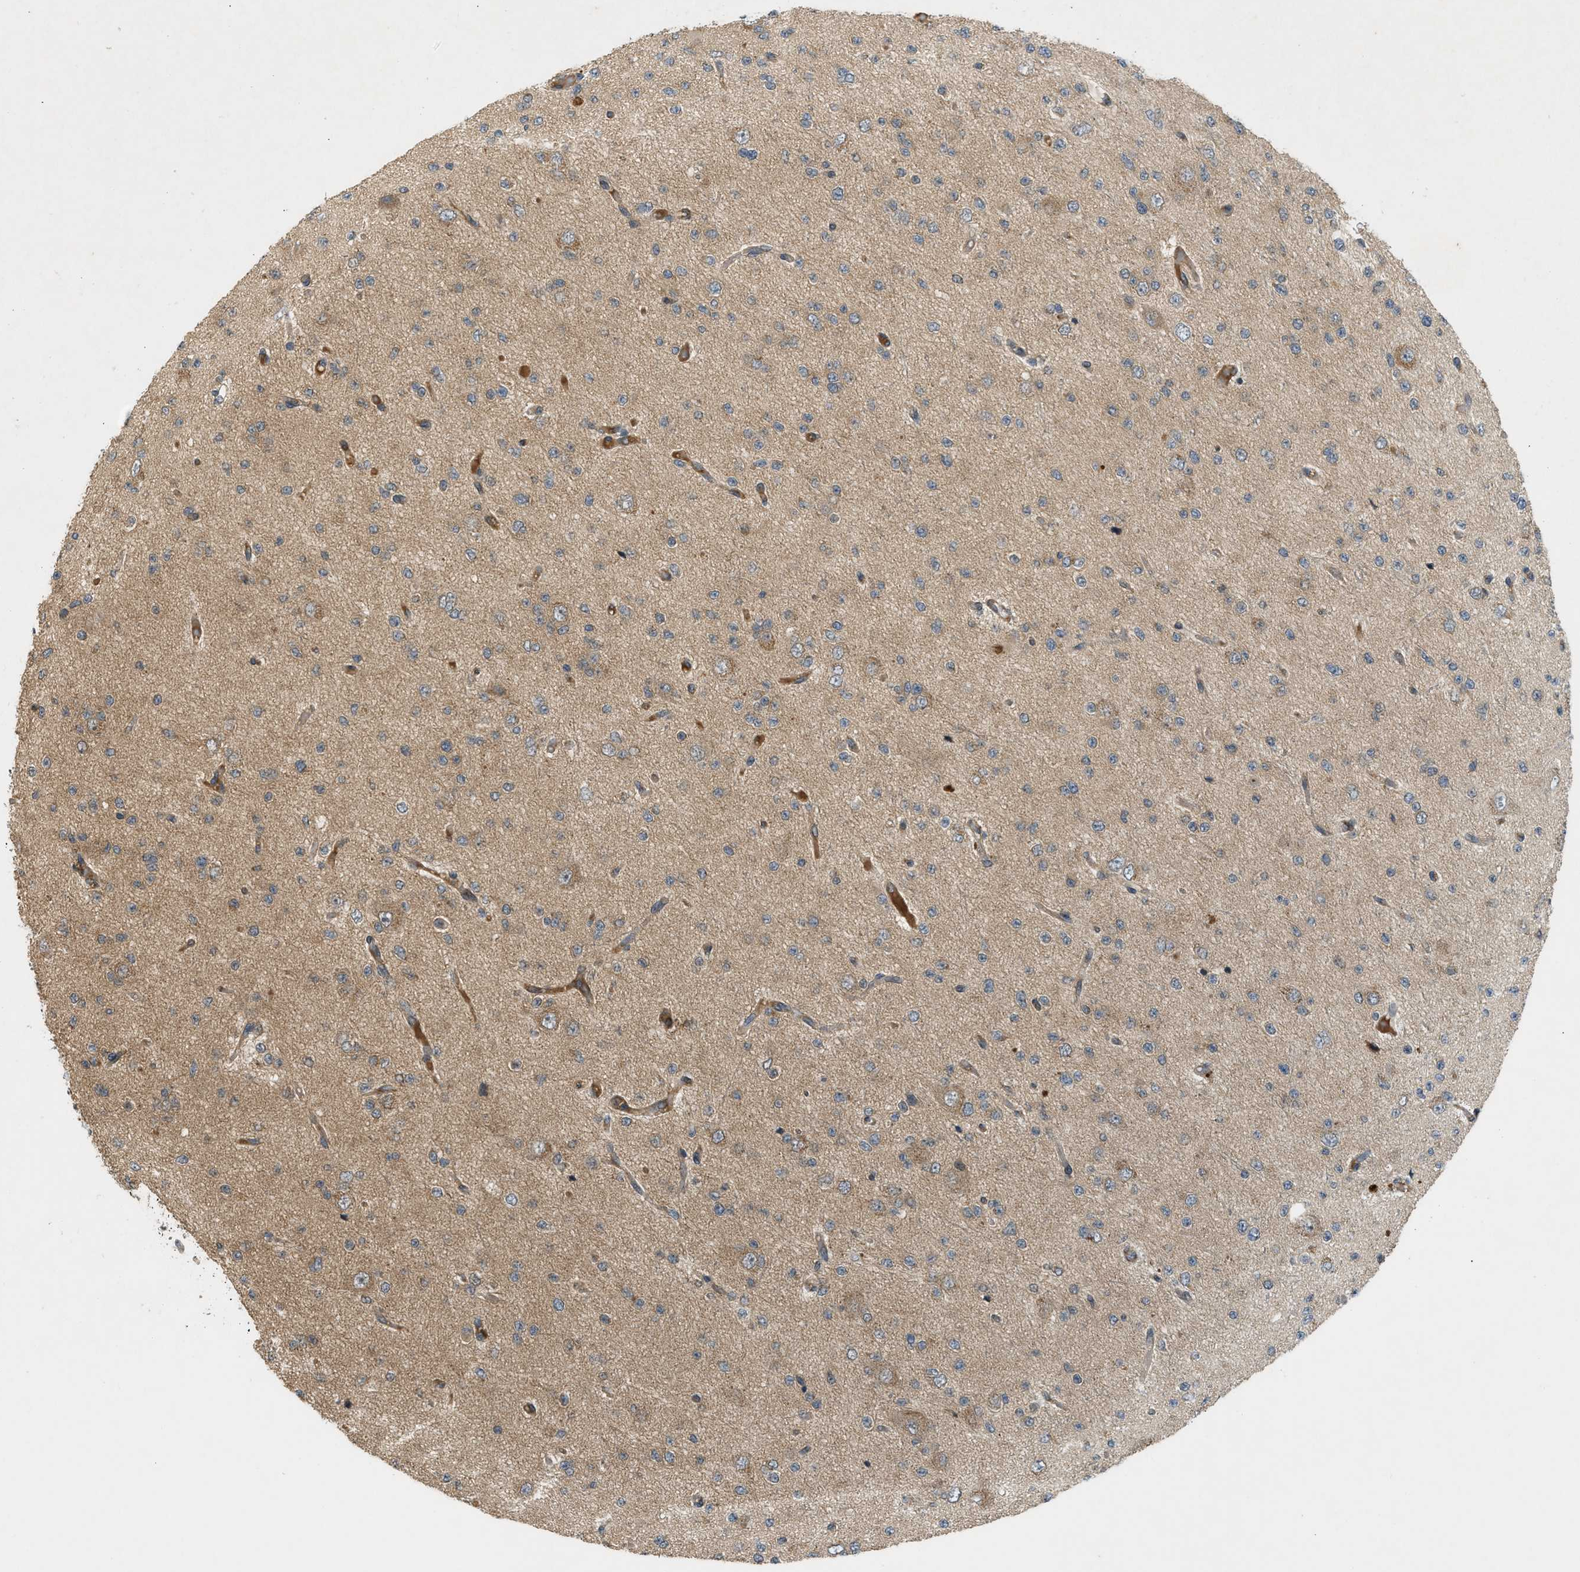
{"staining": {"intensity": "moderate", "quantity": "25%-75%", "location": "cytoplasmic/membranous"}, "tissue": "glioma", "cell_type": "Tumor cells", "image_type": "cancer", "snomed": [{"axis": "morphology", "description": "Glioma, malignant, Low grade"}, {"axis": "topography", "description": "Brain"}], "caption": "The immunohistochemical stain shows moderate cytoplasmic/membranous expression in tumor cells of glioma tissue.", "gene": "ADCY8", "patient": {"sex": "male", "age": 38}}